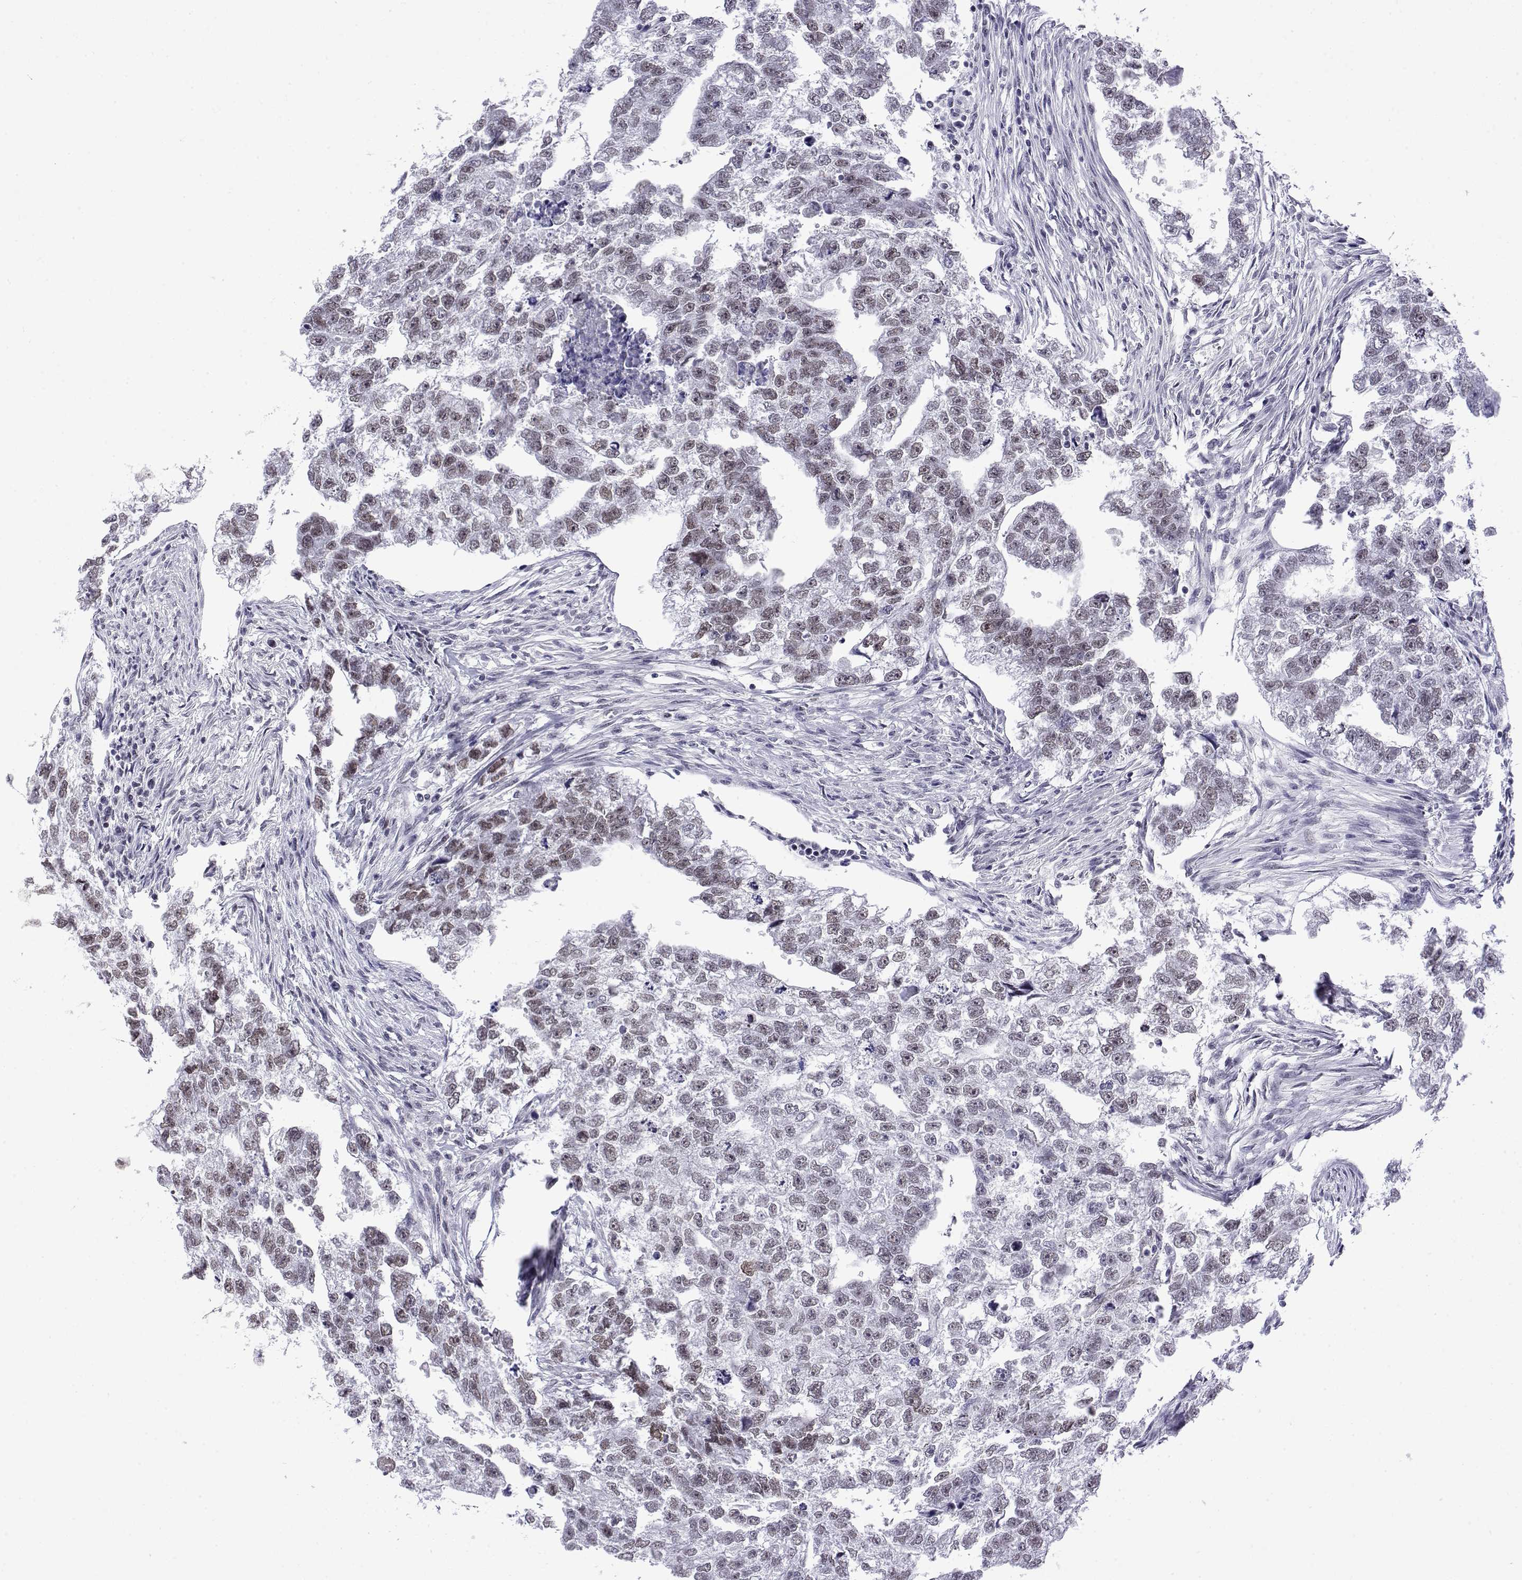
{"staining": {"intensity": "weak", "quantity": "25%-75%", "location": "nuclear"}, "tissue": "testis cancer", "cell_type": "Tumor cells", "image_type": "cancer", "snomed": [{"axis": "morphology", "description": "Carcinoma, Embryonal, NOS"}, {"axis": "morphology", "description": "Teratoma, malignant, NOS"}, {"axis": "topography", "description": "Testis"}], "caption": "Teratoma (malignant) (testis) stained for a protein reveals weak nuclear positivity in tumor cells. (Brightfield microscopy of DAB IHC at high magnification).", "gene": "POLDIP3", "patient": {"sex": "male", "age": 44}}